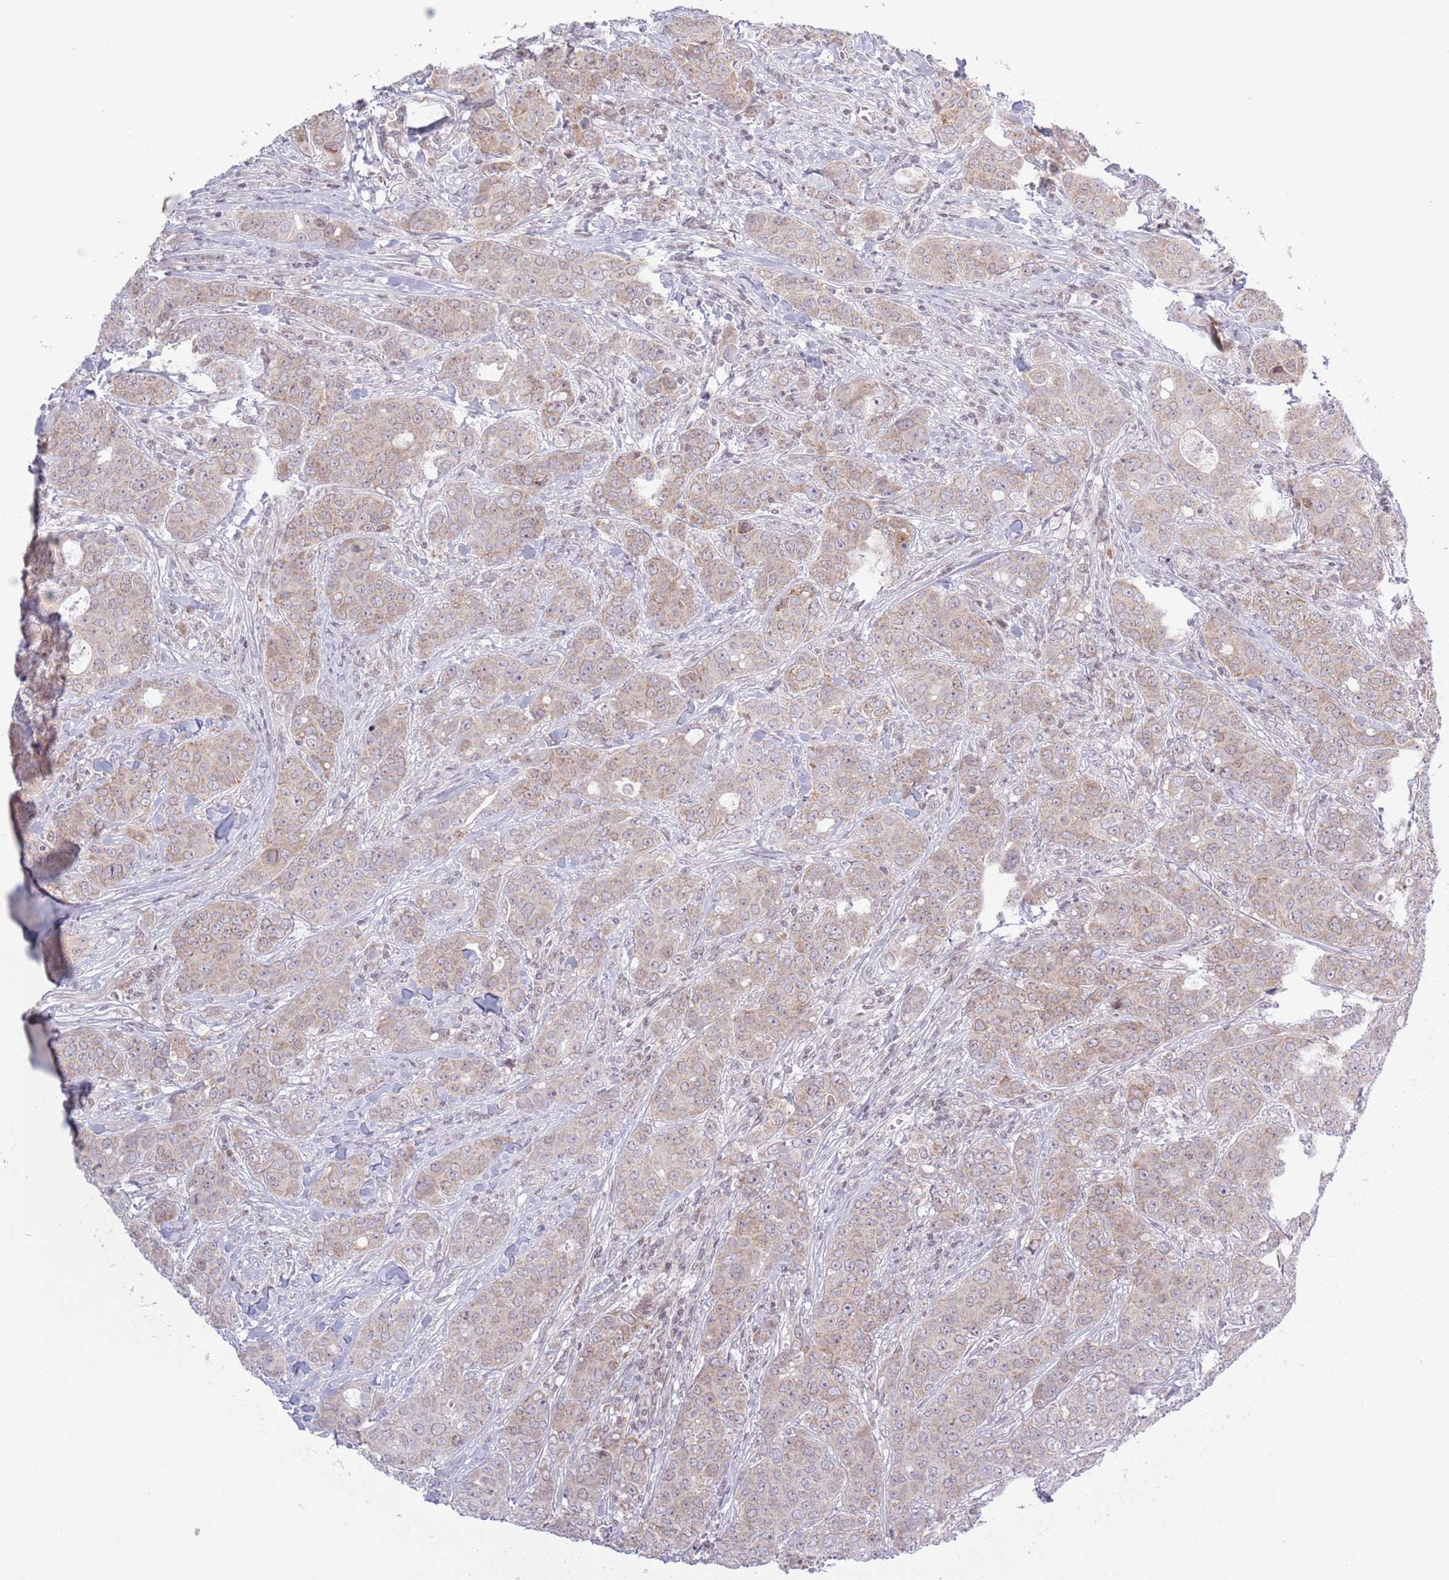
{"staining": {"intensity": "weak", "quantity": ">75%", "location": "cytoplasmic/membranous"}, "tissue": "breast cancer", "cell_type": "Tumor cells", "image_type": "cancer", "snomed": [{"axis": "morphology", "description": "Duct carcinoma"}, {"axis": "topography", "description": "Breast"}], "caption": "Immunohistochemical staining of human breast infiltrating ductal carcinoma reveals low levels of weak cytoplasmic/membranous positivity in approximately >75% of tumor cells.", "gene": "MRPL34", "patient": {"sex": "female", "age": 43}}